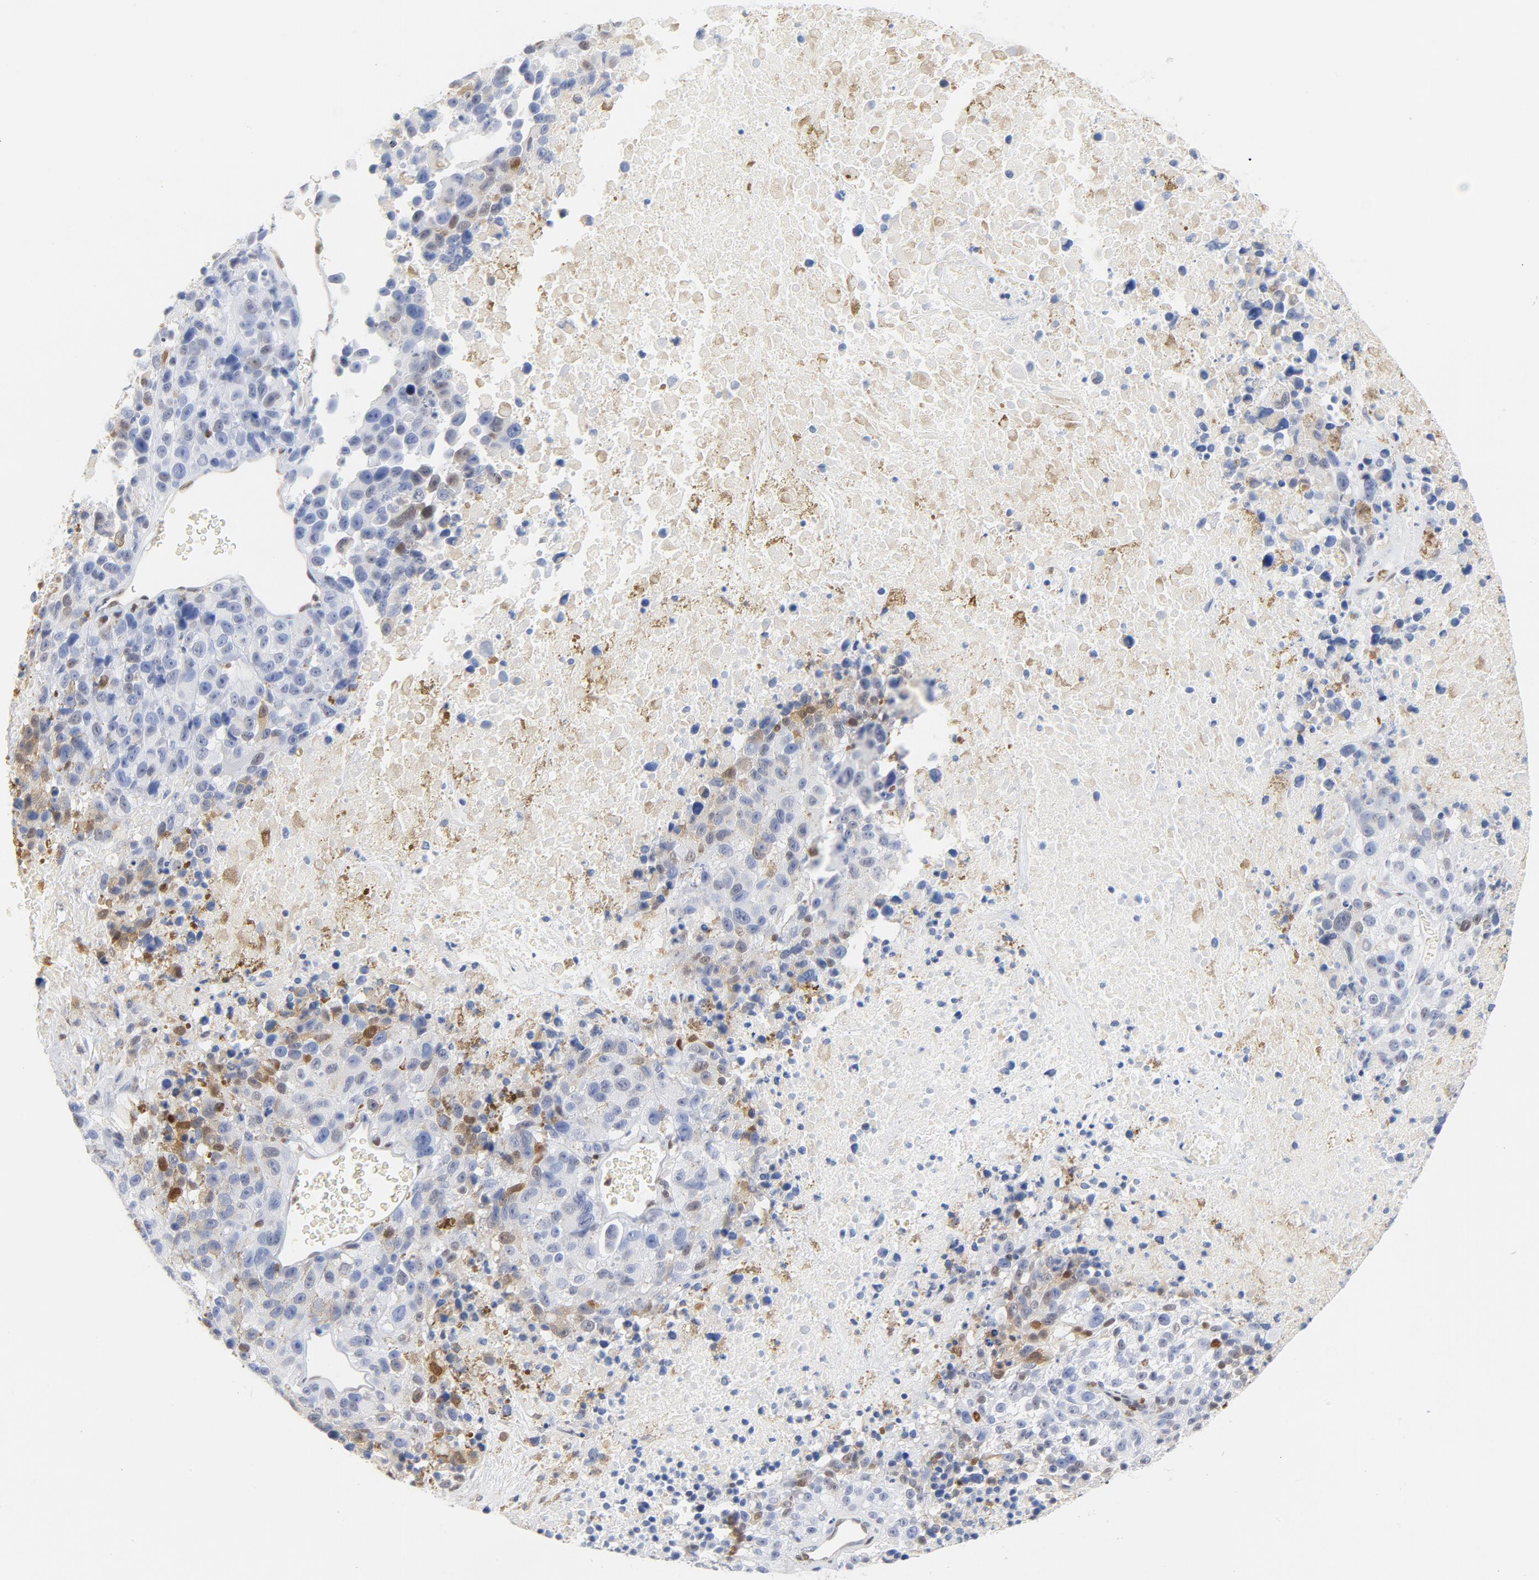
{"staining": {"intensity": "weak", "quantity": "<25%", "location": "nuclear"}, "tissue": "melanoma", "cell_type": "Tumor cells", "image_type": "cancer", "snomed": [{"axis": "morphology", "description": "Malignant melanoma, Metastatic site"}, {"axis": "topography", "description": "Cerebral cortex"}], "caption": "Histopathology image shows no protein staining in tumor cells of malignant melanoma (metastatic site) tissue.", "gene": "CDKN1B", "patient": {"sex": "female", "age": 52}}